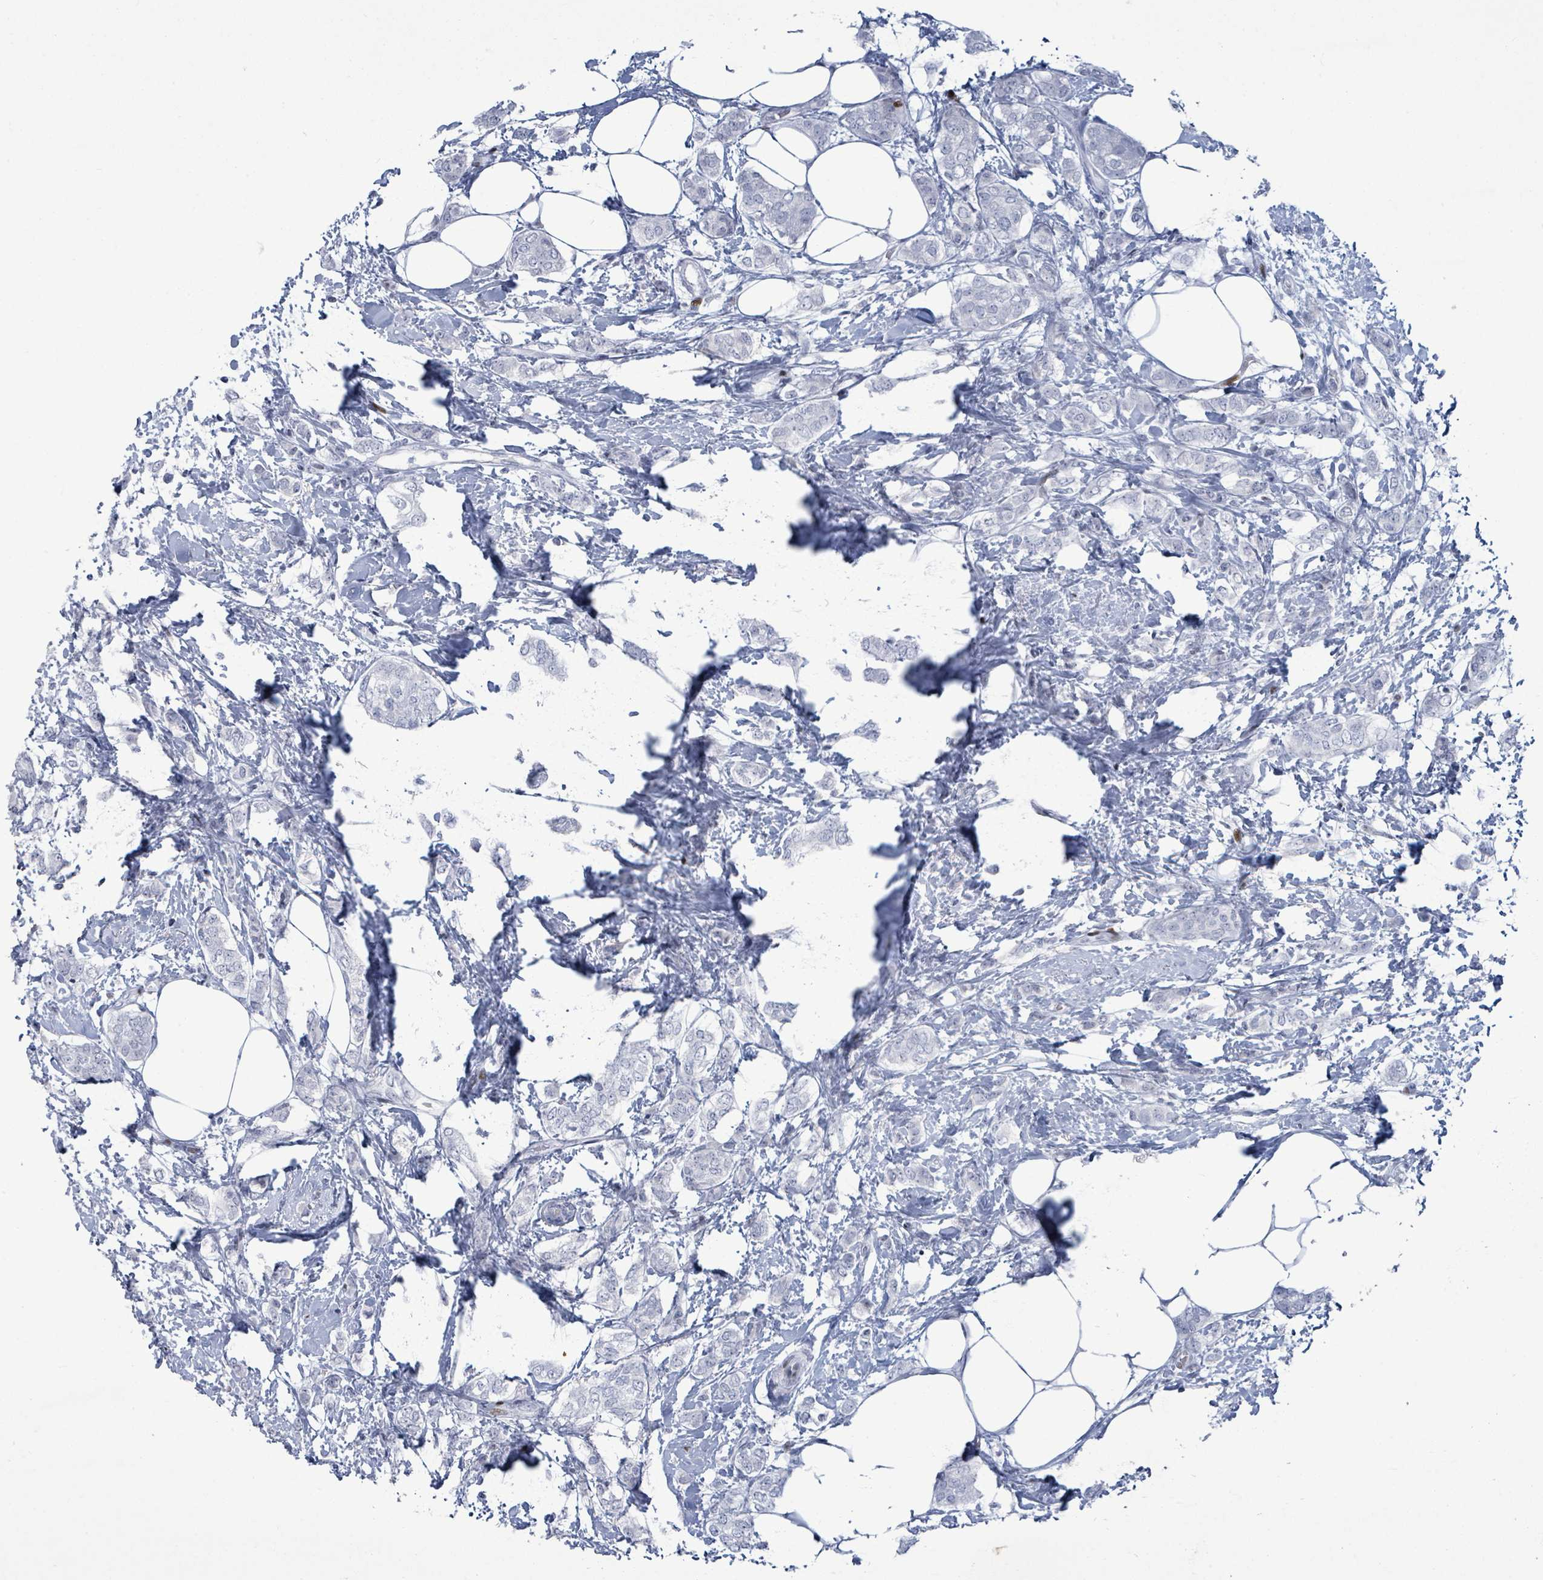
{"staining": {"intensity": "negative", "quantity": "none", "location": "none"}, "tissue": "breast cancer", "cell_type": "Tumor cells", "image_type": "cancer", "snomed": [{"axis": "morphology", "description": "Duct carcinoma"}, {"axis": "topography", "description": "Breast"}], "caption": "Protein analysis of breast cancer demonstrates no significant staining in tumor cells.", "gene": "MALL", "patient": {"sex": "female", "age": 72}}